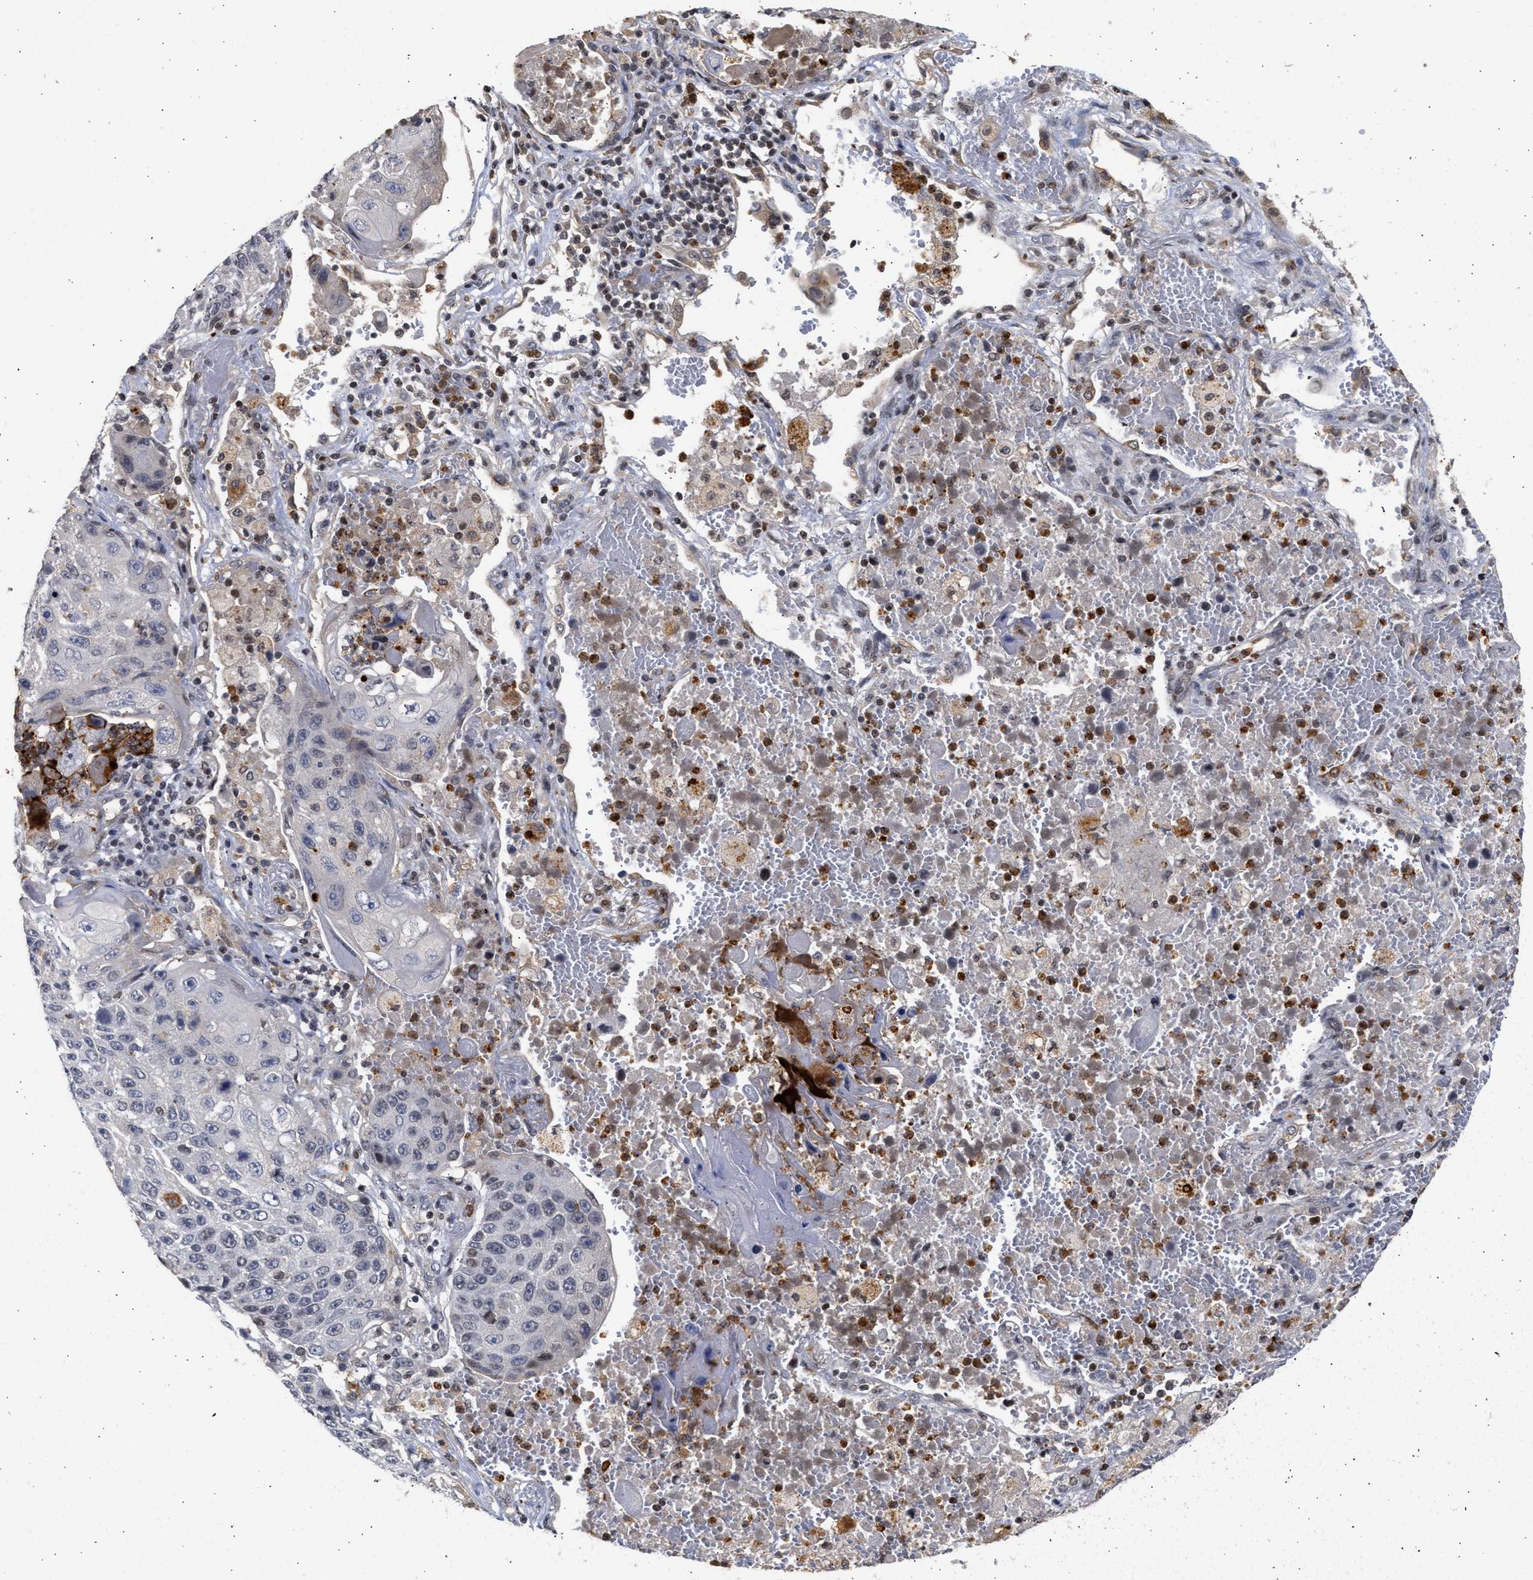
{"staining": {"intensity": "negative", "quantity": "none", "location": "none"}, "tissue": "lung cancer", "cell_type": "Tumor cells", "image_type": "cancer", "snomed": [{"axis": "morphology", "description": "Squamous cell carcinoma, NOS"}, {"axis": "topography", "description": "Lung"}], "caption": "DAB immunohistochemical staining of lung cancer (squamous cell carcinoma) exhibits no significant positivity in tumor cells. (DAB immunohistochemistry visualized using brightfield microscopy, high magnification).", "gene": "ENSG00000142539", "patient": {"sex": "male", "age": 61}}